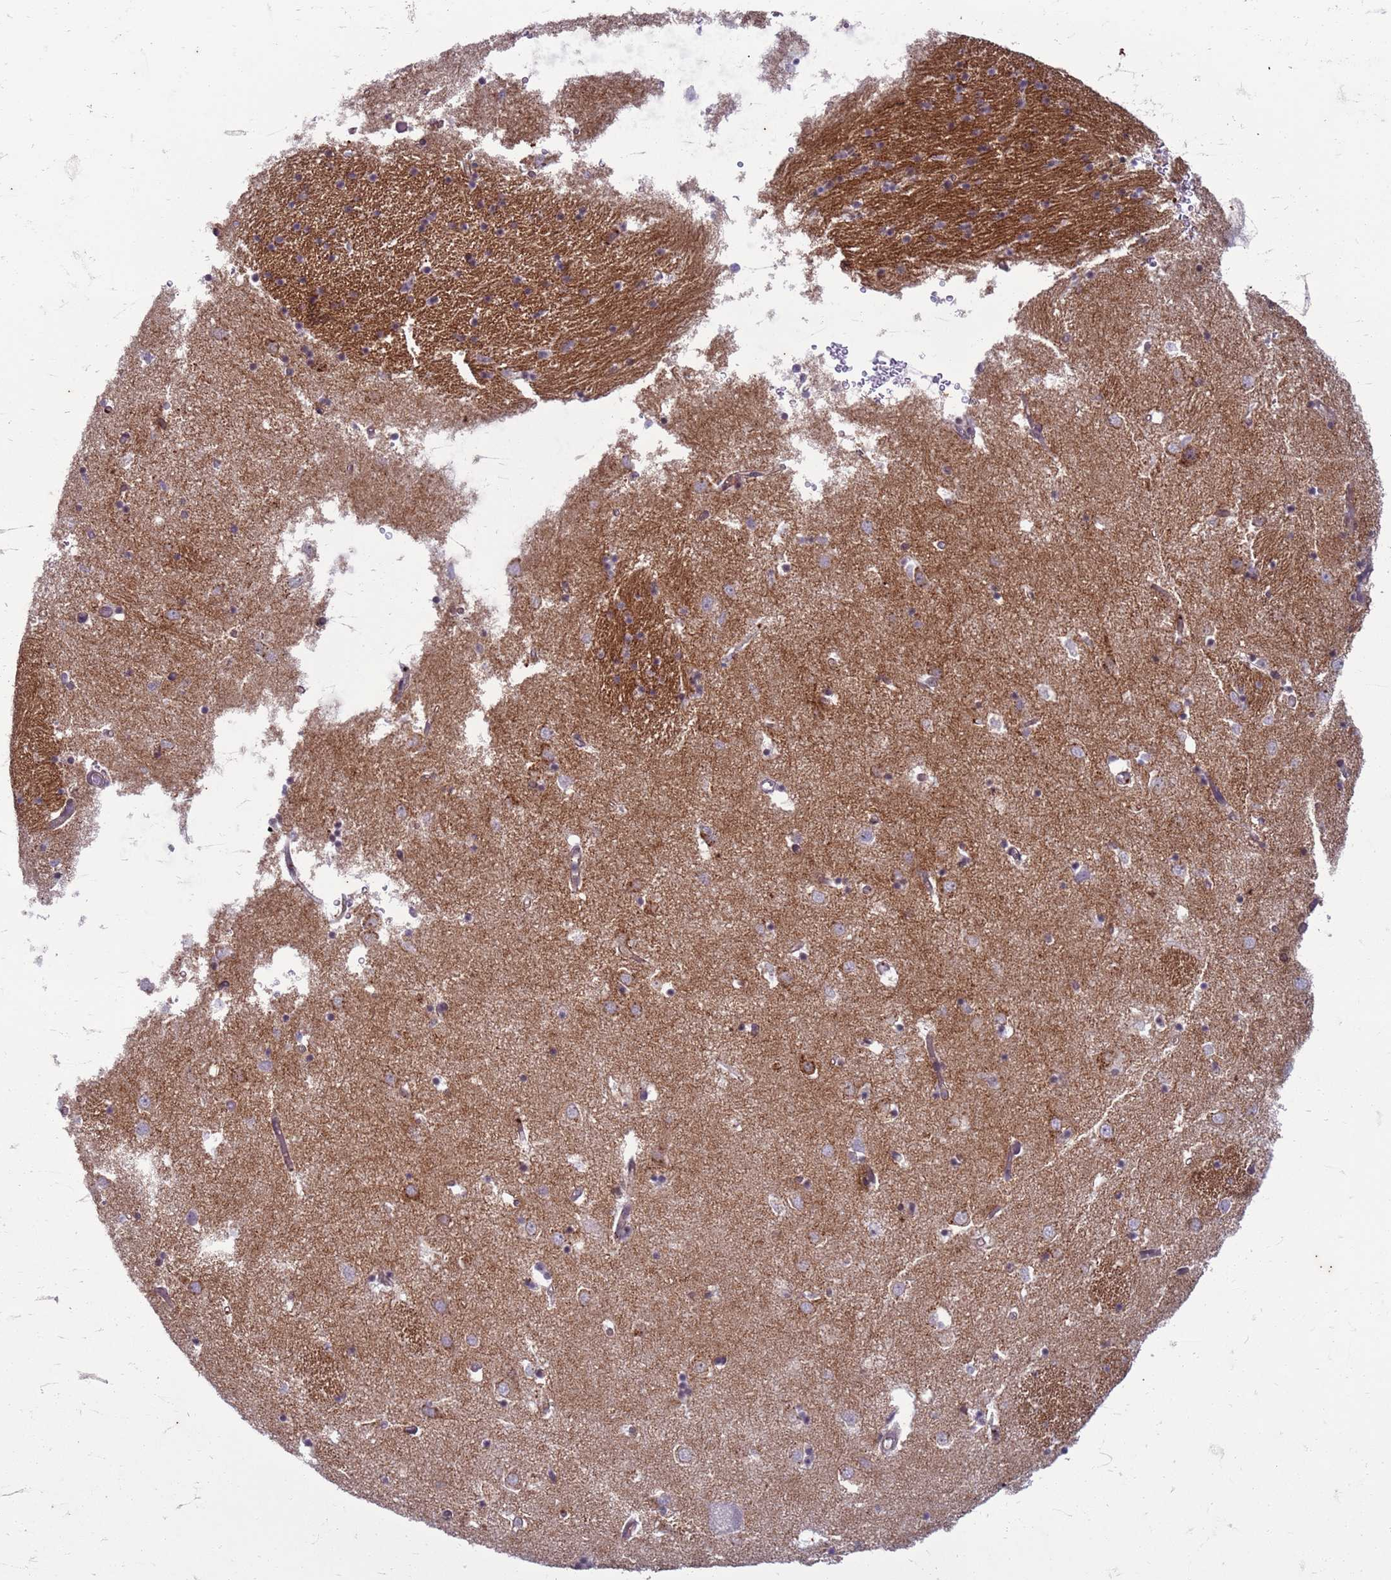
{"staining": {"intensity": "weak", "quantity": "<25%", "location": "cytoplasmic/membranous"}, "tissue": "caudate", "cell_type": "Glial cells", "image_type": "normal", "snomed": [{"axis": "morphology", "description": "Normal tissue, NOS"}, {"axis": "topography", "description": "Lateral ventricle wall"}], "caption": "DAB (3,3'-diaminobenzidine) immunohistochemical staining of benign caudate shows no significant expression in glial cells. (Brightfield microscopy of DAB immunohistochemistry (IHC) at high magnification).", "gene": "SLC15A3", "patient": {"sex": "male", "age": 70}}